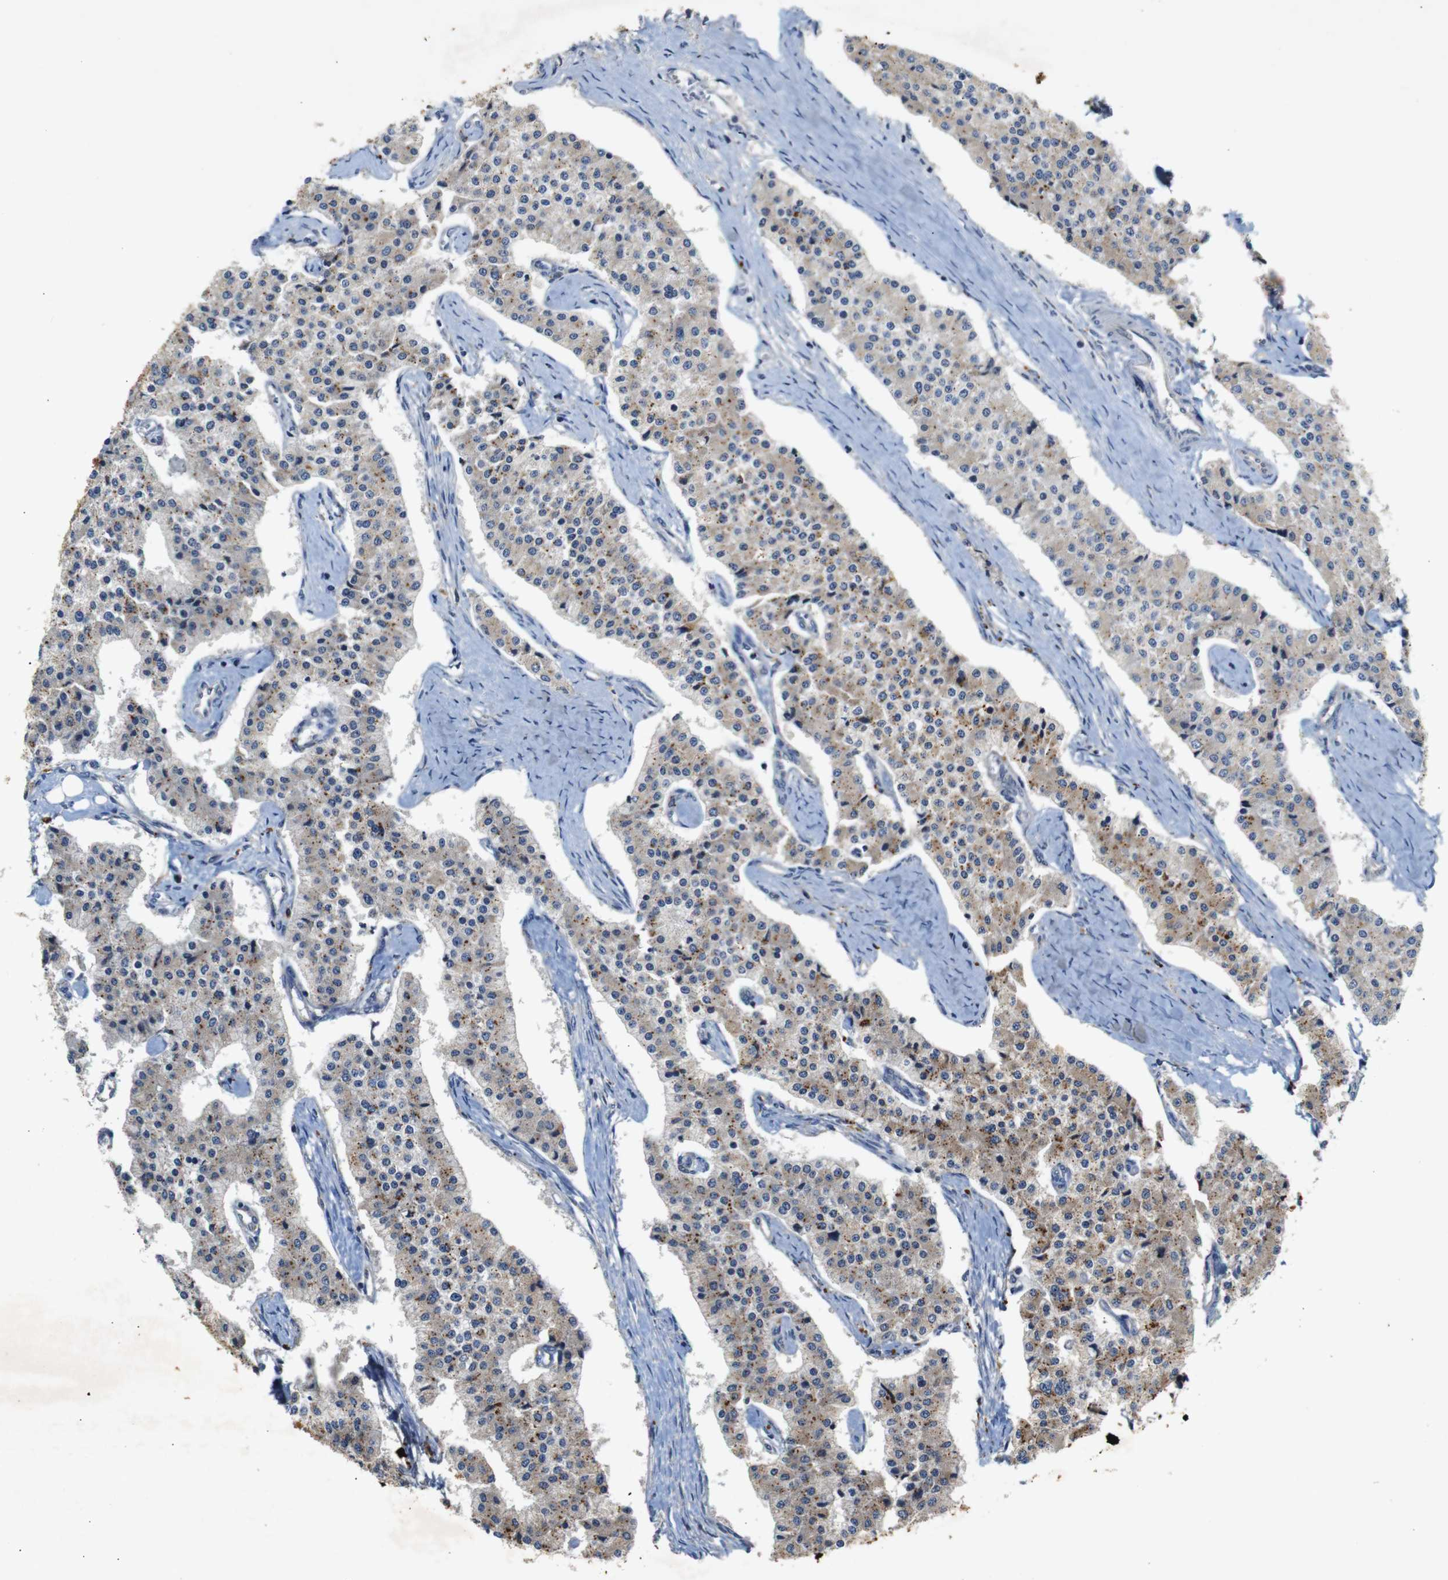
{"staining": {"intensity": "weak", "quantity": "25%-75%", "location": "cytoplasmic/membranous"}, "tissue": "carcinoid", "cell_type": "Tumor cells", "image_type": "cancer", "snomed": [{"axis": "morphology", "description": "Carcinoid, malignant, NOS"}, {"axis": "topography", "description": "Colon"}], "caption": "Weak cytoplasmic/membranous expression is appreciated in approximately 25%-75% of tumor cells in carcinoid.", "gene": "PTPN1", "patient": {"sex": "female", "age": 52}}